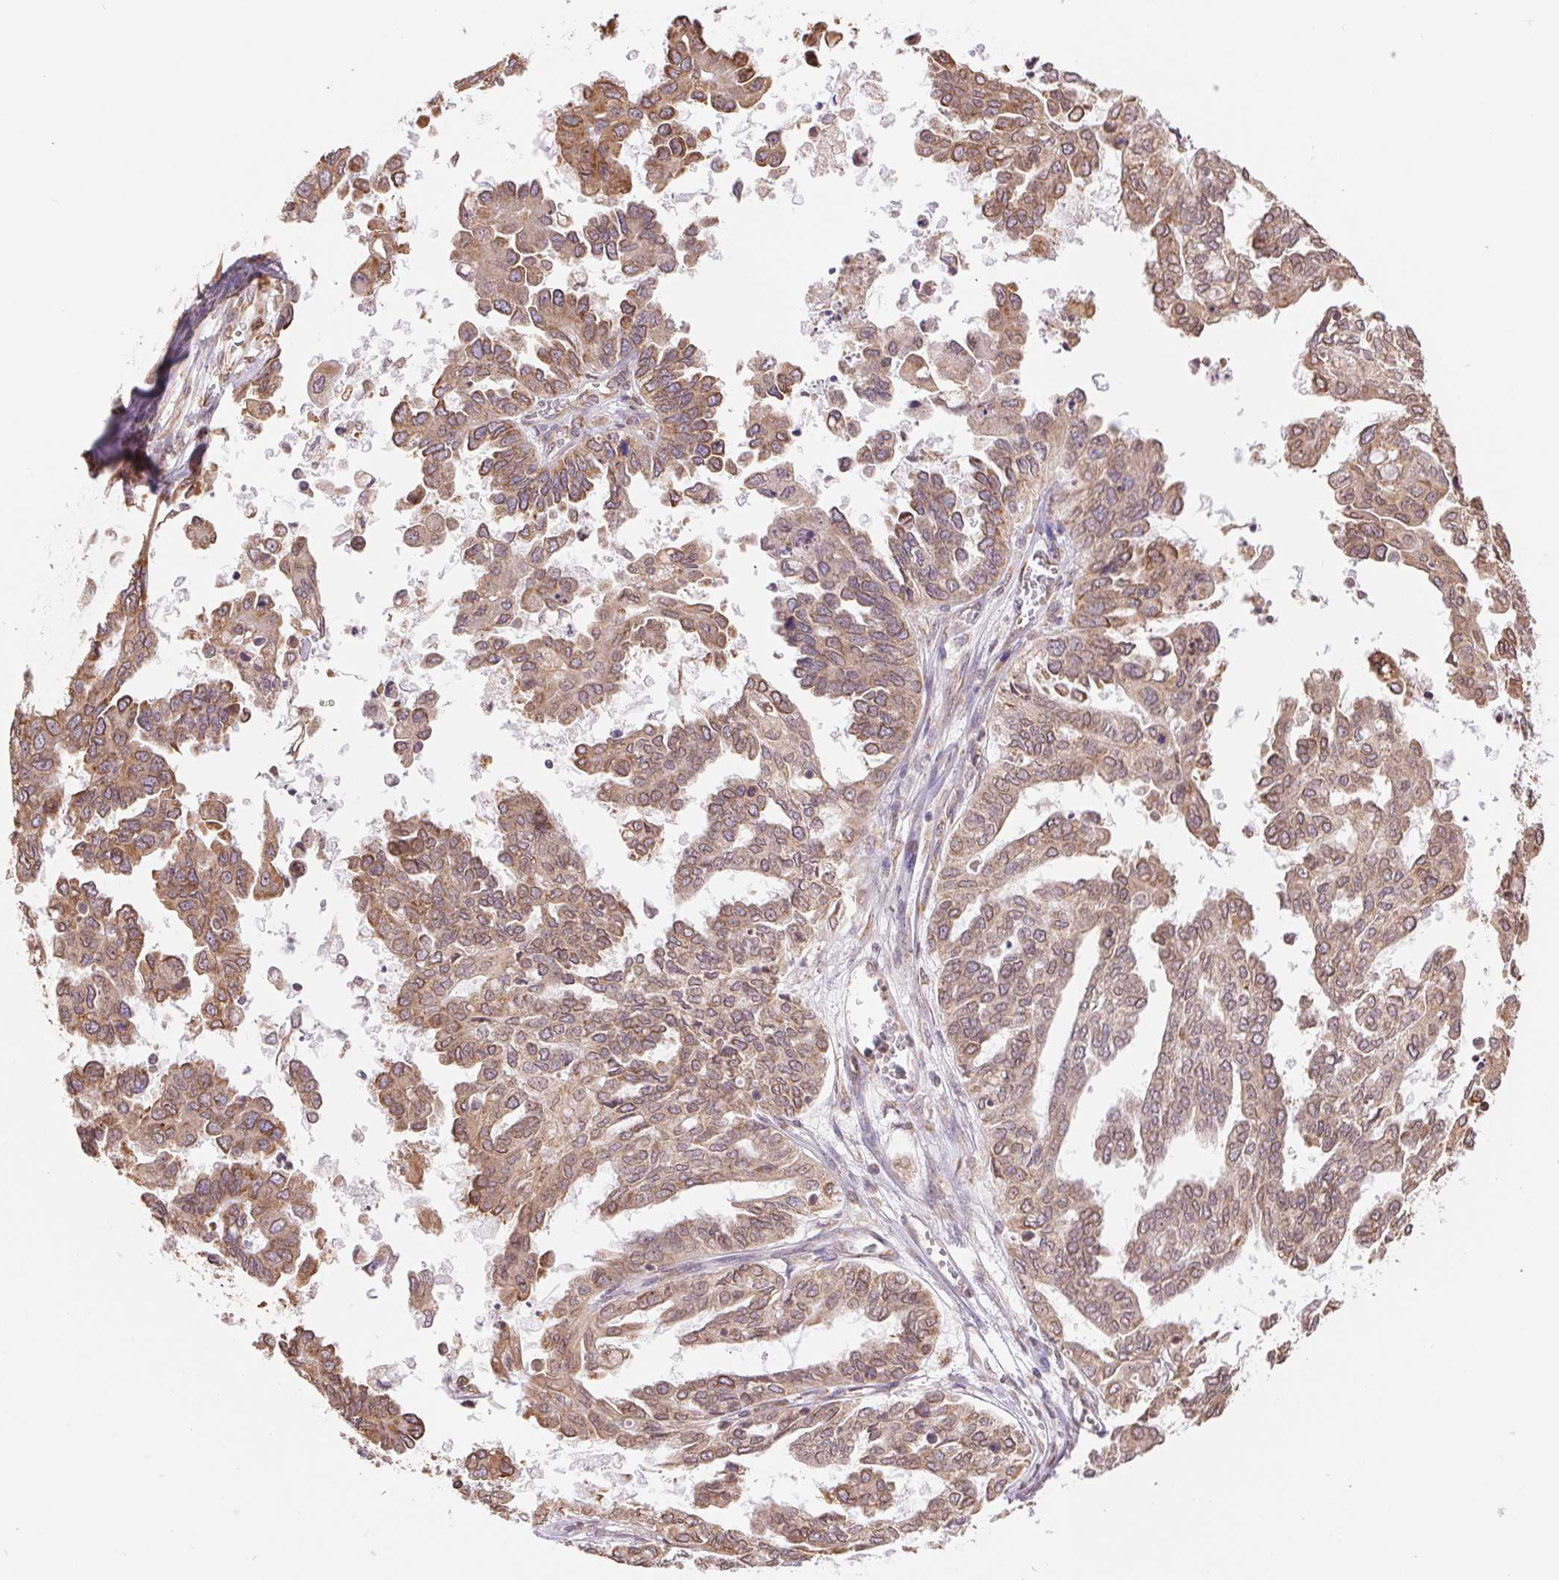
{"staining": {"intensity": "weak", "quantity": ">75%", "location": "cytoplasmic/membranous"}, "tissue": "ovarian cancer", "cell_type": "Tumor cells", "image_type": "cancer", "snomed": [{"axis": "morphology", "description": "Cystadenocarcinoma, serous, NOS"}, {"axis": "topography", "description": "Ovary"}], "caption": "Protein expression analysis of human serous cystadenocarcinoma (ovarian) reveals weak cytoplasmic/membranous positivity in about >75% of tumor cells. (DAB IHC, brown staining for protein, blue staining for nuclei).", "gene": "RPN1", "patient": {"sex": "female", "age": 53}}